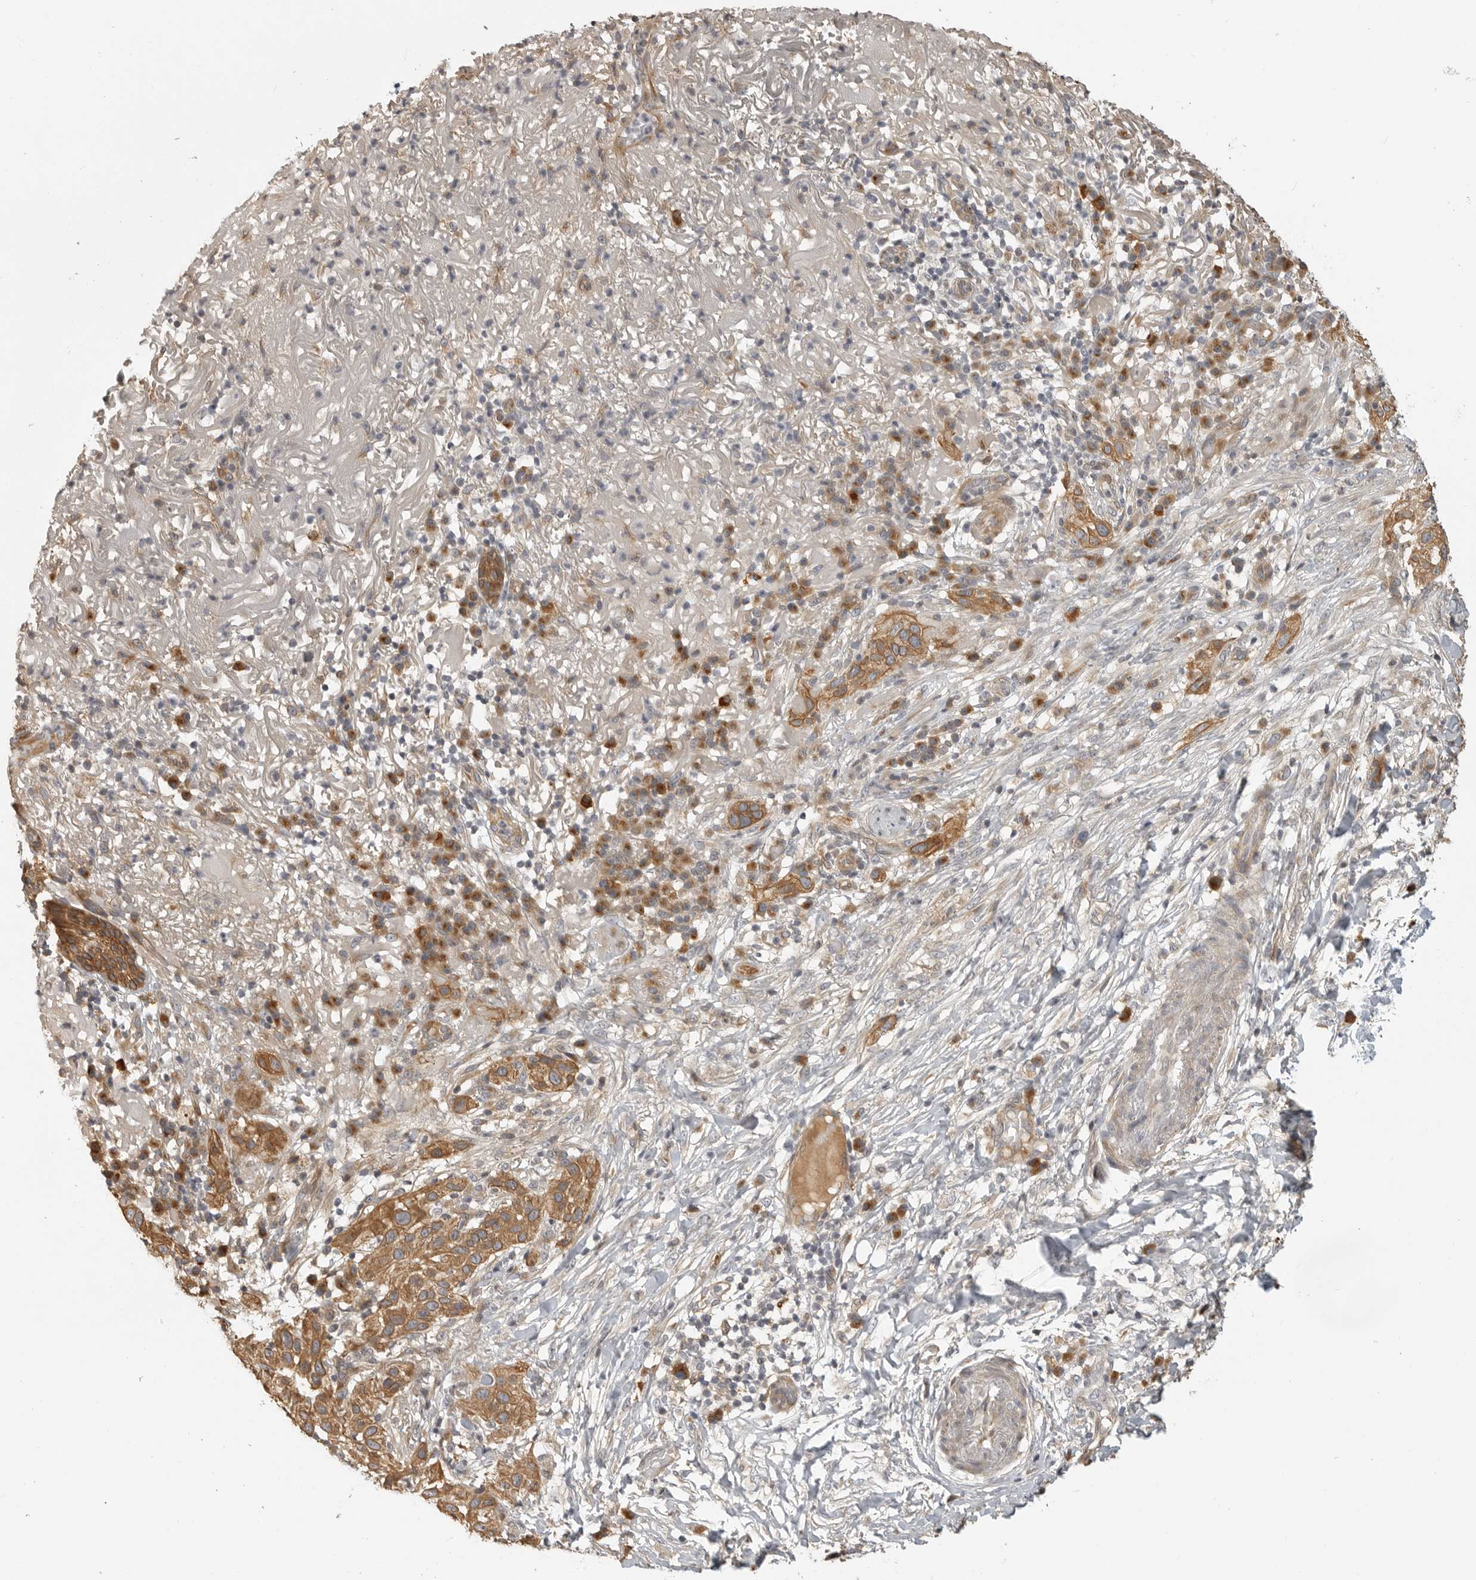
{"staining": {"intensity": "moderate", "quantity": ">75%", "location": "cytoplasmic/membranous"}, "tissue": "skin cancer", "cell_type": "Tumor cells", "image_type": "cancer", "snomed": [{"axis": "morphology", "description": "Normal tissue, NOS"}, {"axis": "morphology", "description": "Squamous cell carcinoma, NOS"}, {"axis": "topography", "description": "Skin"}], "caption": "Skin cancer (squamous cell carcinoma) stained with immunohistochemistry demonstrates moderate cytoplasmic/membranous positivity in approximately >75% of tumor cells.", "gene": "IDO1", "patient": {"sex": "female", "age": 96}}